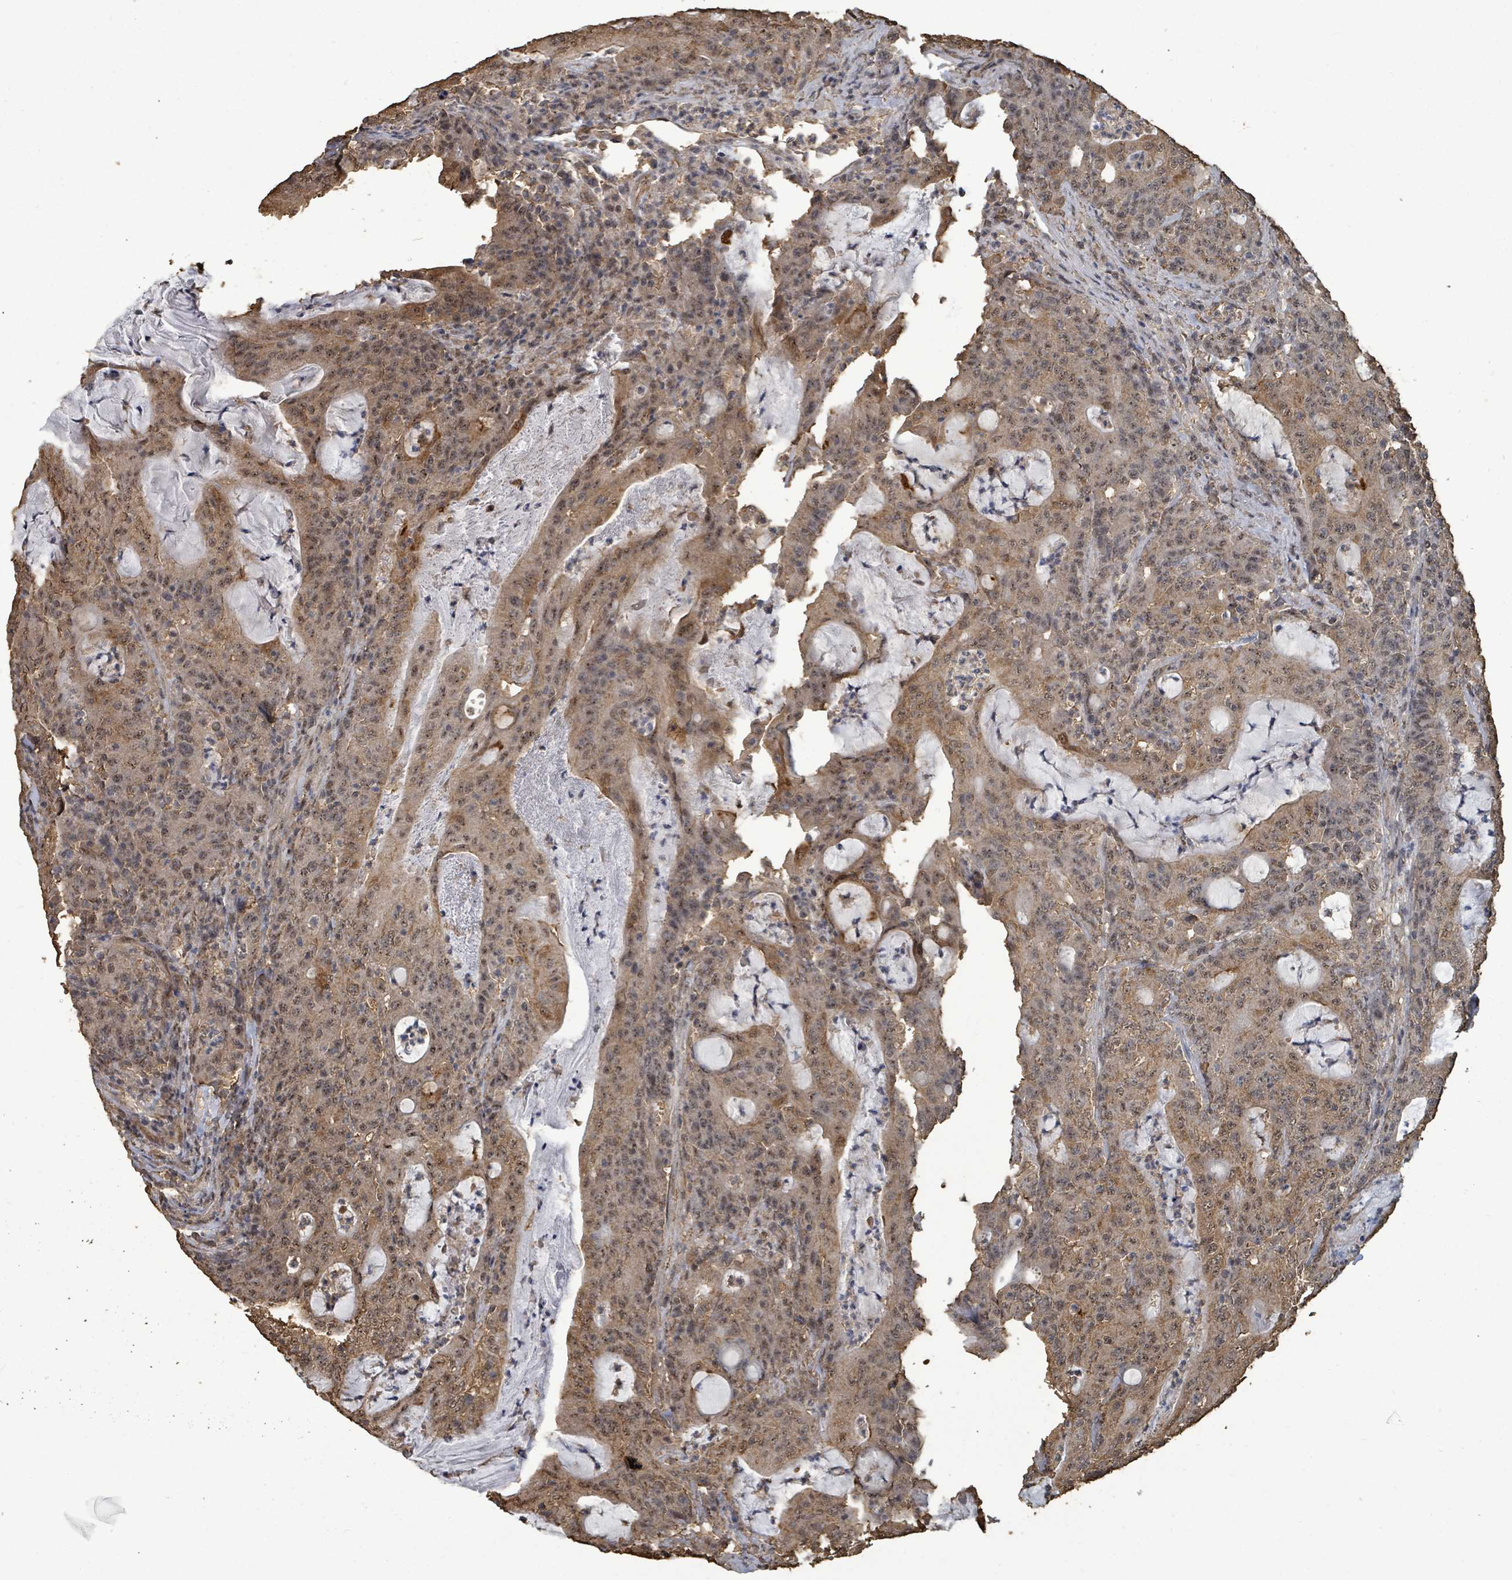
{"staining": {"intensity": "moderate", "quantity": ">75%", "location": "cytoplasmic/membranous,nuclear"}, "tissue": "colorectal cancer", "cell_type": "Tumor cells", "image_type": "cancer", "snomed": [{"axis": "morphology", "description": "Adenocarcinoma, NOS"}, {"axis": "topography", "description": "Colon"}], "caption": "A brown stain labels moderate cytoplasmic/membranous and nuclear positivity of a protein in human colorectal cancer (adenocarcinoma) tumor cells.", "gene": "C6orf52", "patient": {"sex": "male", "age": 83}}